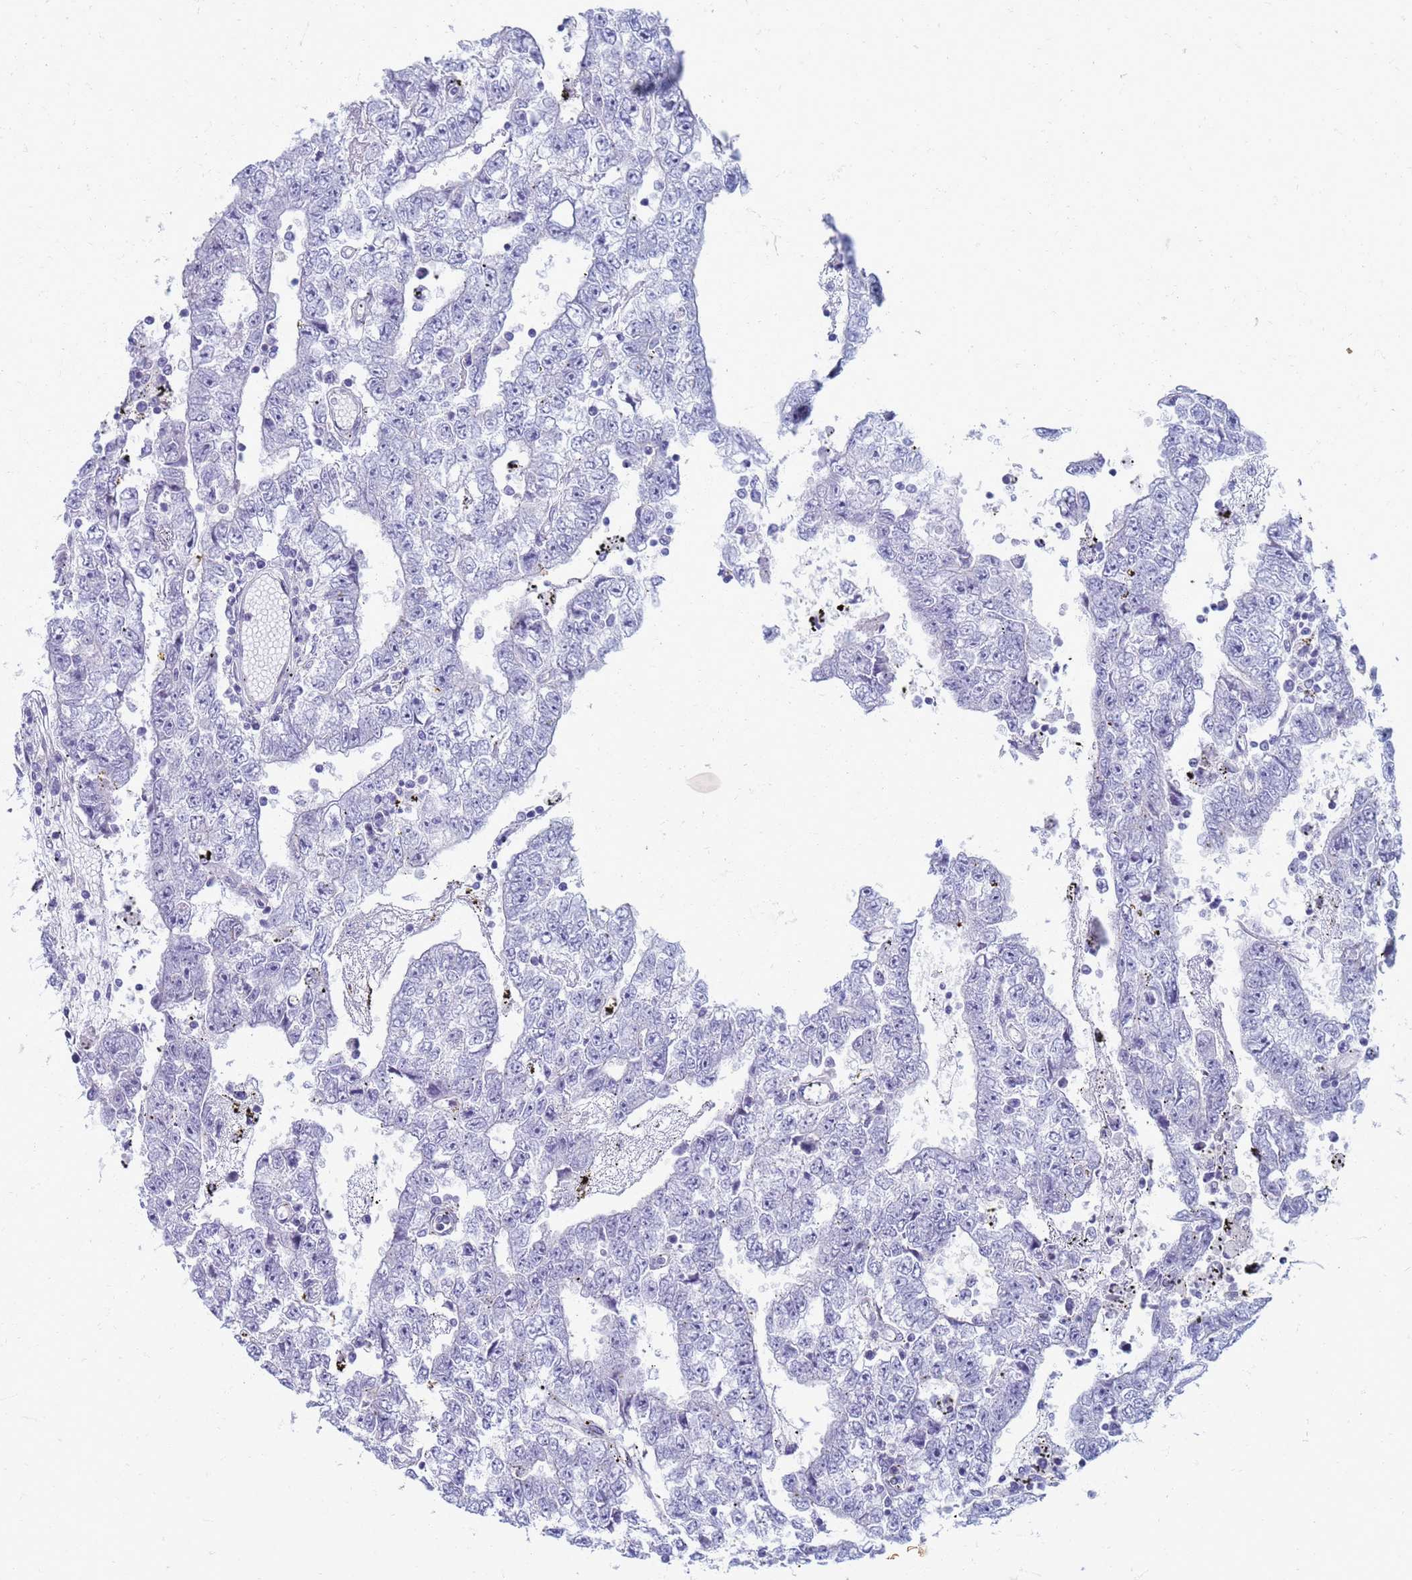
{"staining": {"intensity": "negative", "quantity": "none", "location": "none"}, "tissue": "testis cancer", "cell_type": "Tumor cells", "image_type": "cancer", "snomed": [{"axis": "morphology", "description": "Carcinoma, Embryonal, NOS"}, {"axis": "topography", "description": "Testis"}], "caption": "This image is of embryonal carcinoma (testis) stained with immunohistochemistry to label a protein in brown with the nuclei are counter-stained blue. There is no staining in tumor cells.", "gene": "CLCA2", "patient": {"sex": "male", "age": 25}}